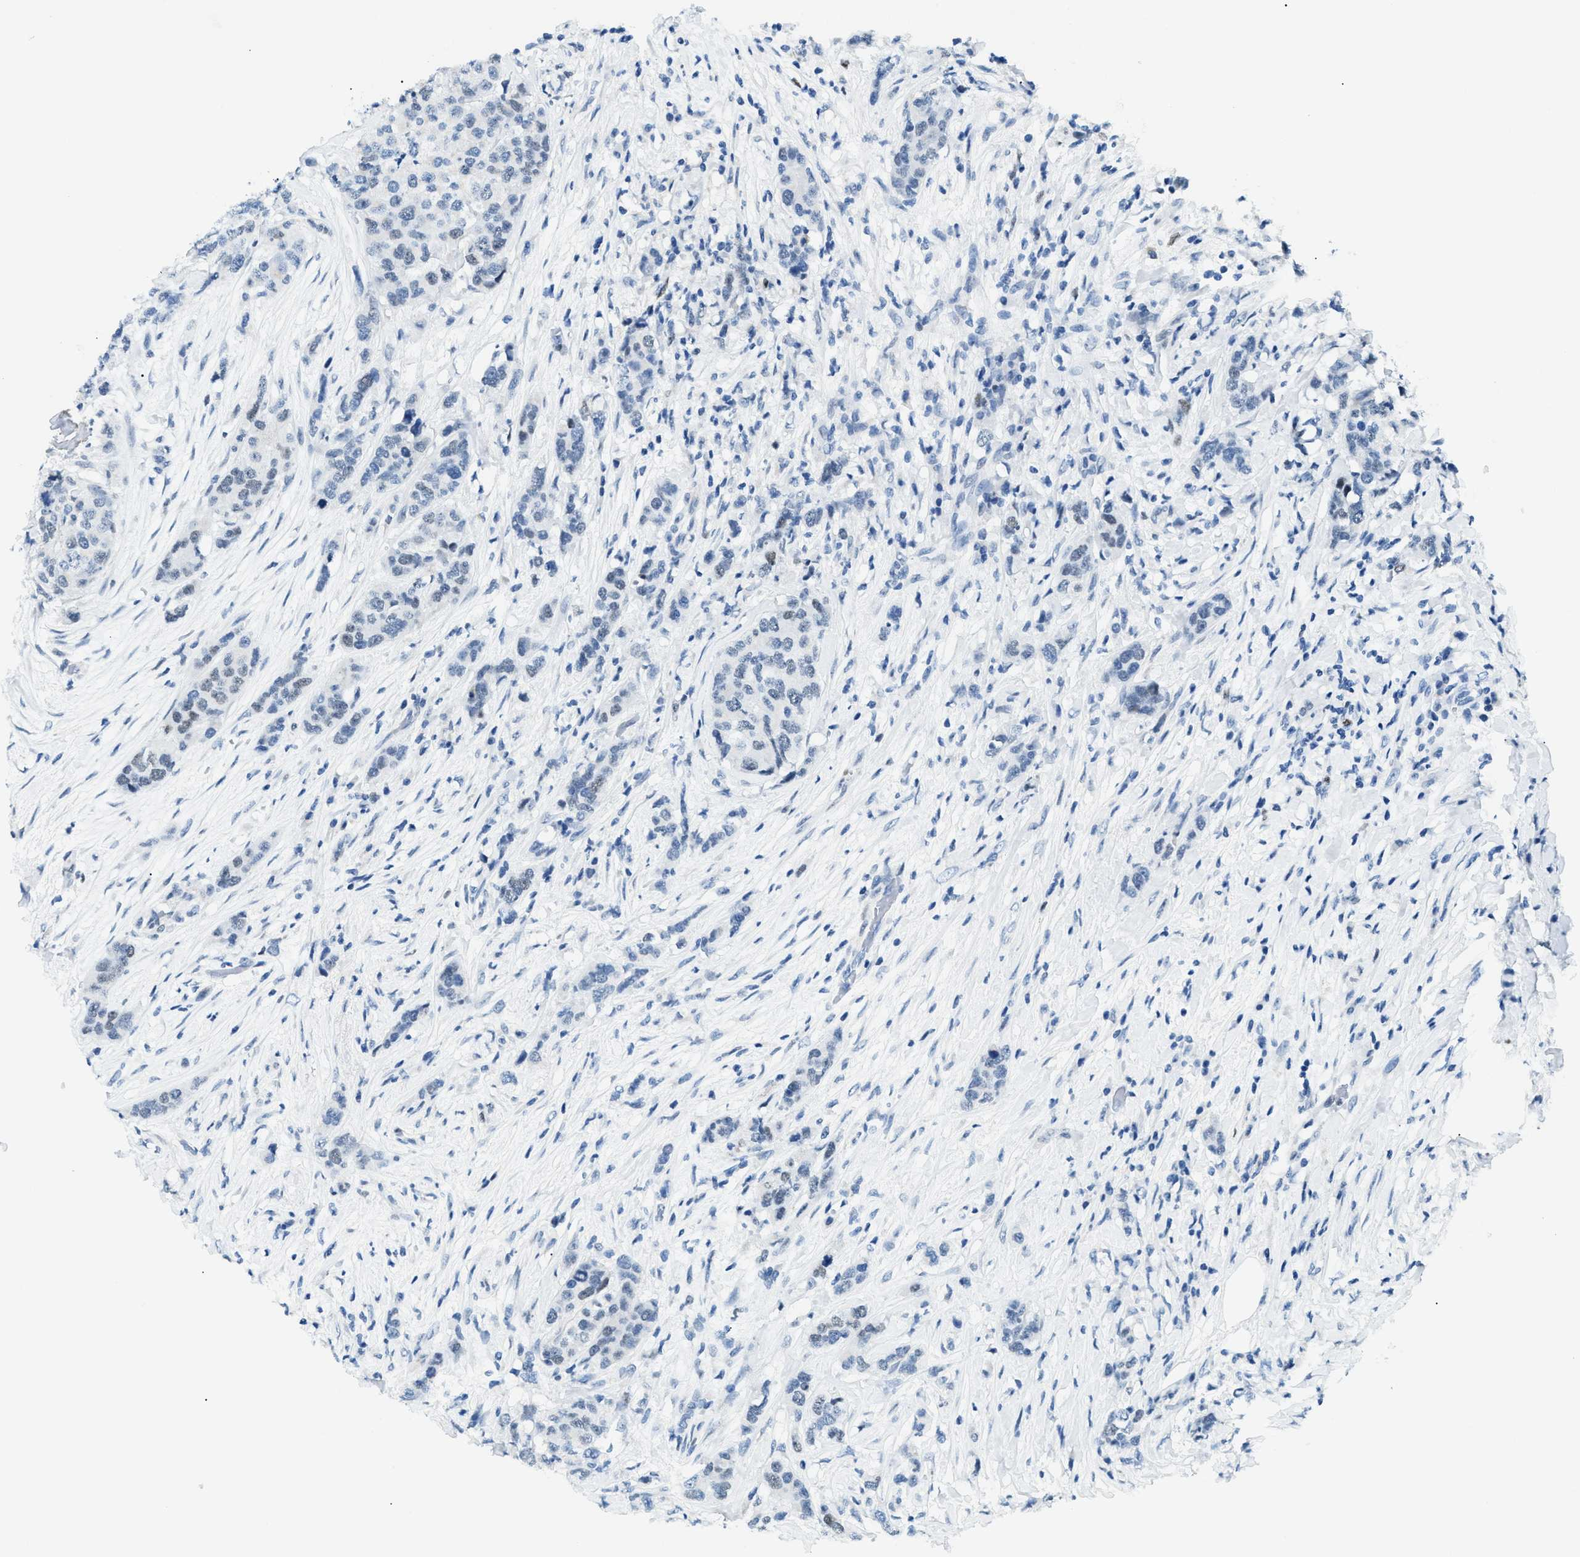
{"staining": {"intensity": "negative", "quantity": "none", "location": "none"}, "tissue": "breast cancer", "cell_type": "Tumor cells", "image_type": "cancer", "snomed": [{"axis": "morphology", "description": "Lobular carcinoma"}, {"axis": "topography", "description": "Breast"}], "caption": "Lobular carcinoma (breast) stained for a protein using IHC demonstrates no positivity tumor cells.", "gene": "SMARCC1", "patient": {"sex": "female", "age": 59}}